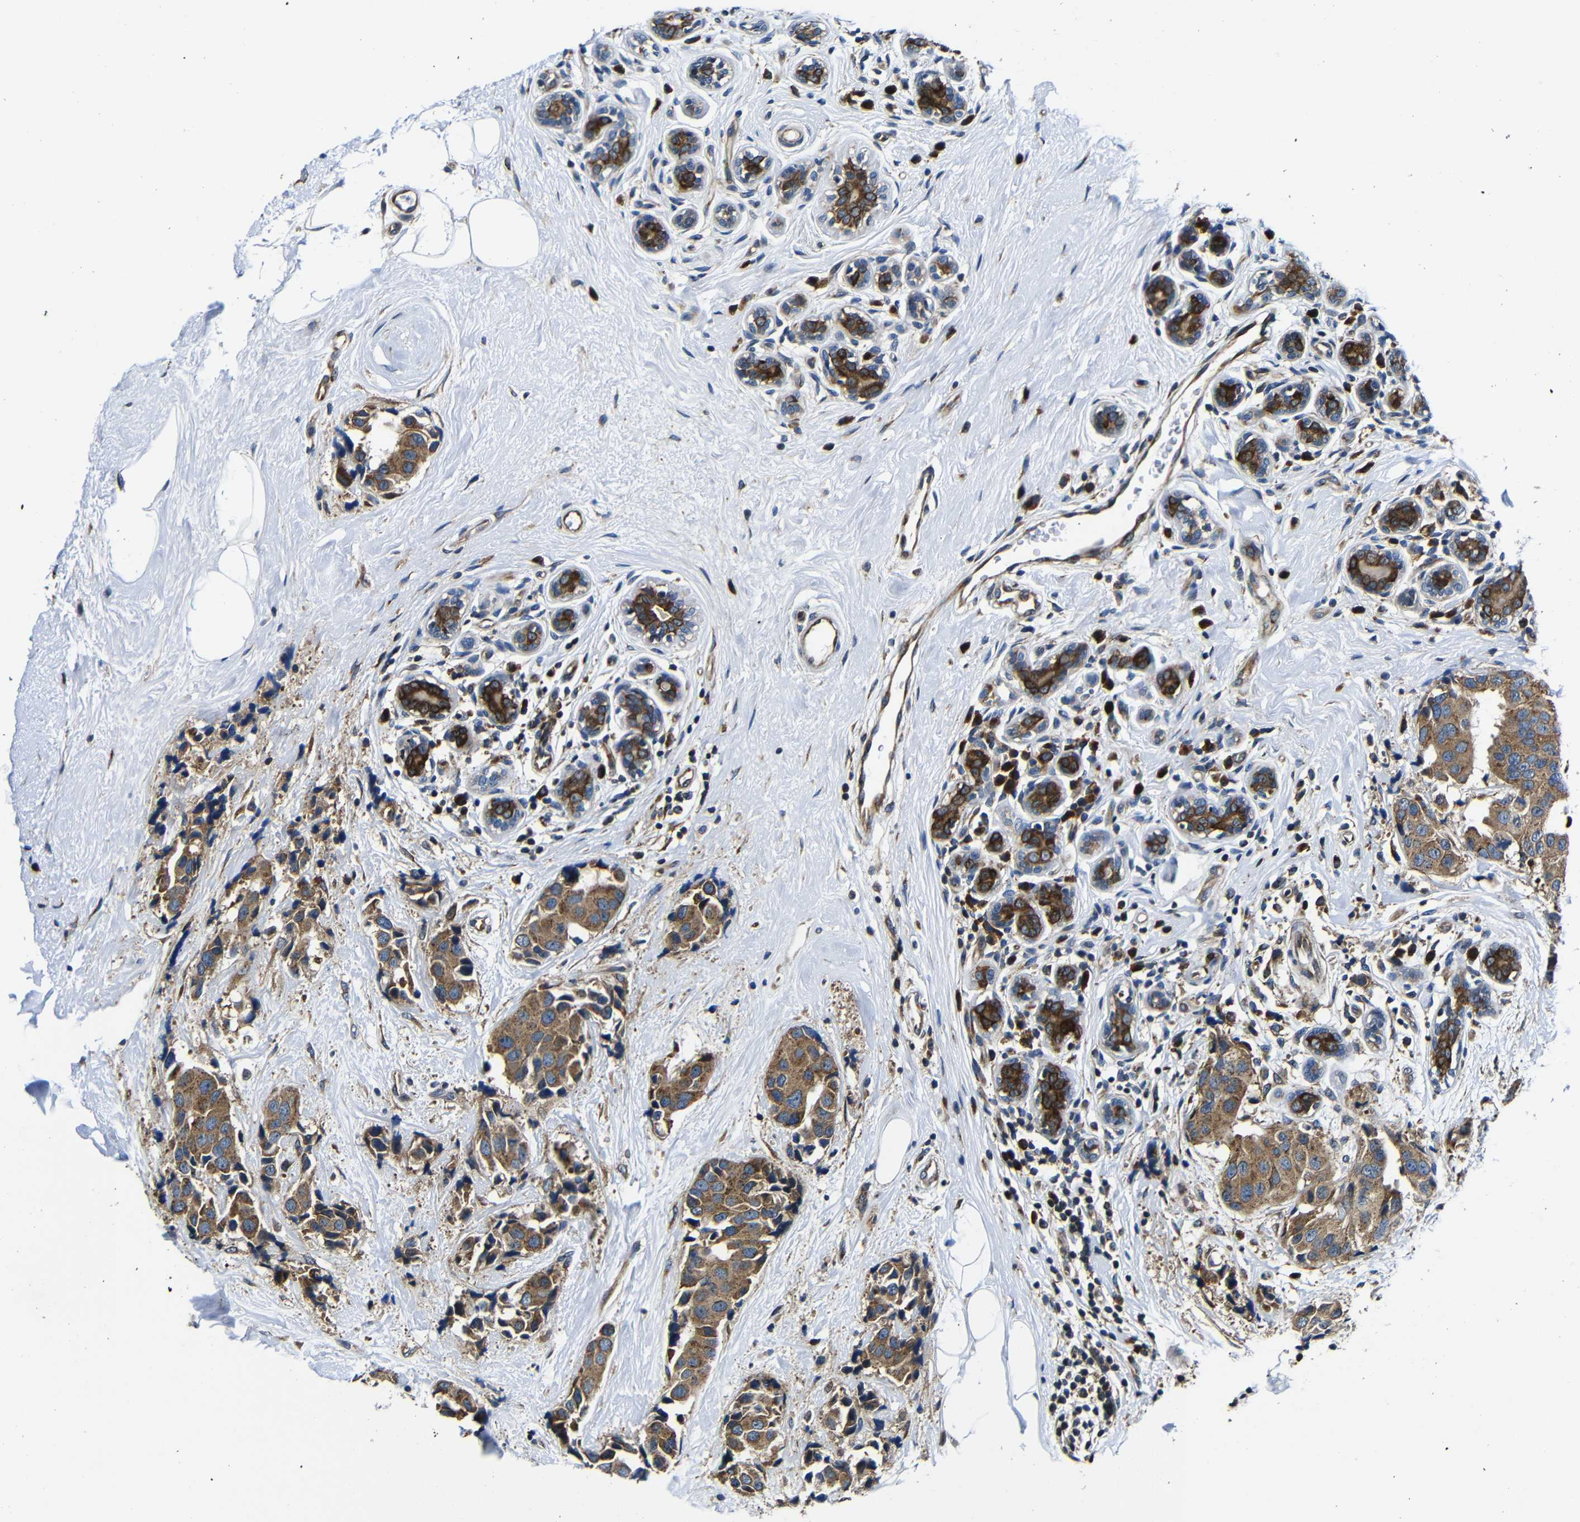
{"staining": {"intensity": "moderate", "quantity": ">75%", "location": "cytoplasmic/membranous"}, "tissue": "breast cancer", "cell_type": "Tumor cells", "image_type": "cancer", "snomed": [{"axis": "morphology", "description": "Normal tissue, NOS"}, {"axis": "morphology", "description": "Duct carcinoma"}, {"axis": "topography", "description": "Breast"}], "caption": "A brown stain highlights moderate cytoplasmic/membranous expression of a protein in human infiltrating ductal carcinoma (breast) tumor cells. The staining was performed using DAB (3,3'-diaminobenzidine) to visualize the protein expression in brown, while the nuclei were stained in blue with hematoxylin (Magnification: 20x).", "gene": "ABCE1", "patient": {"sex": "female", "age": 39}}